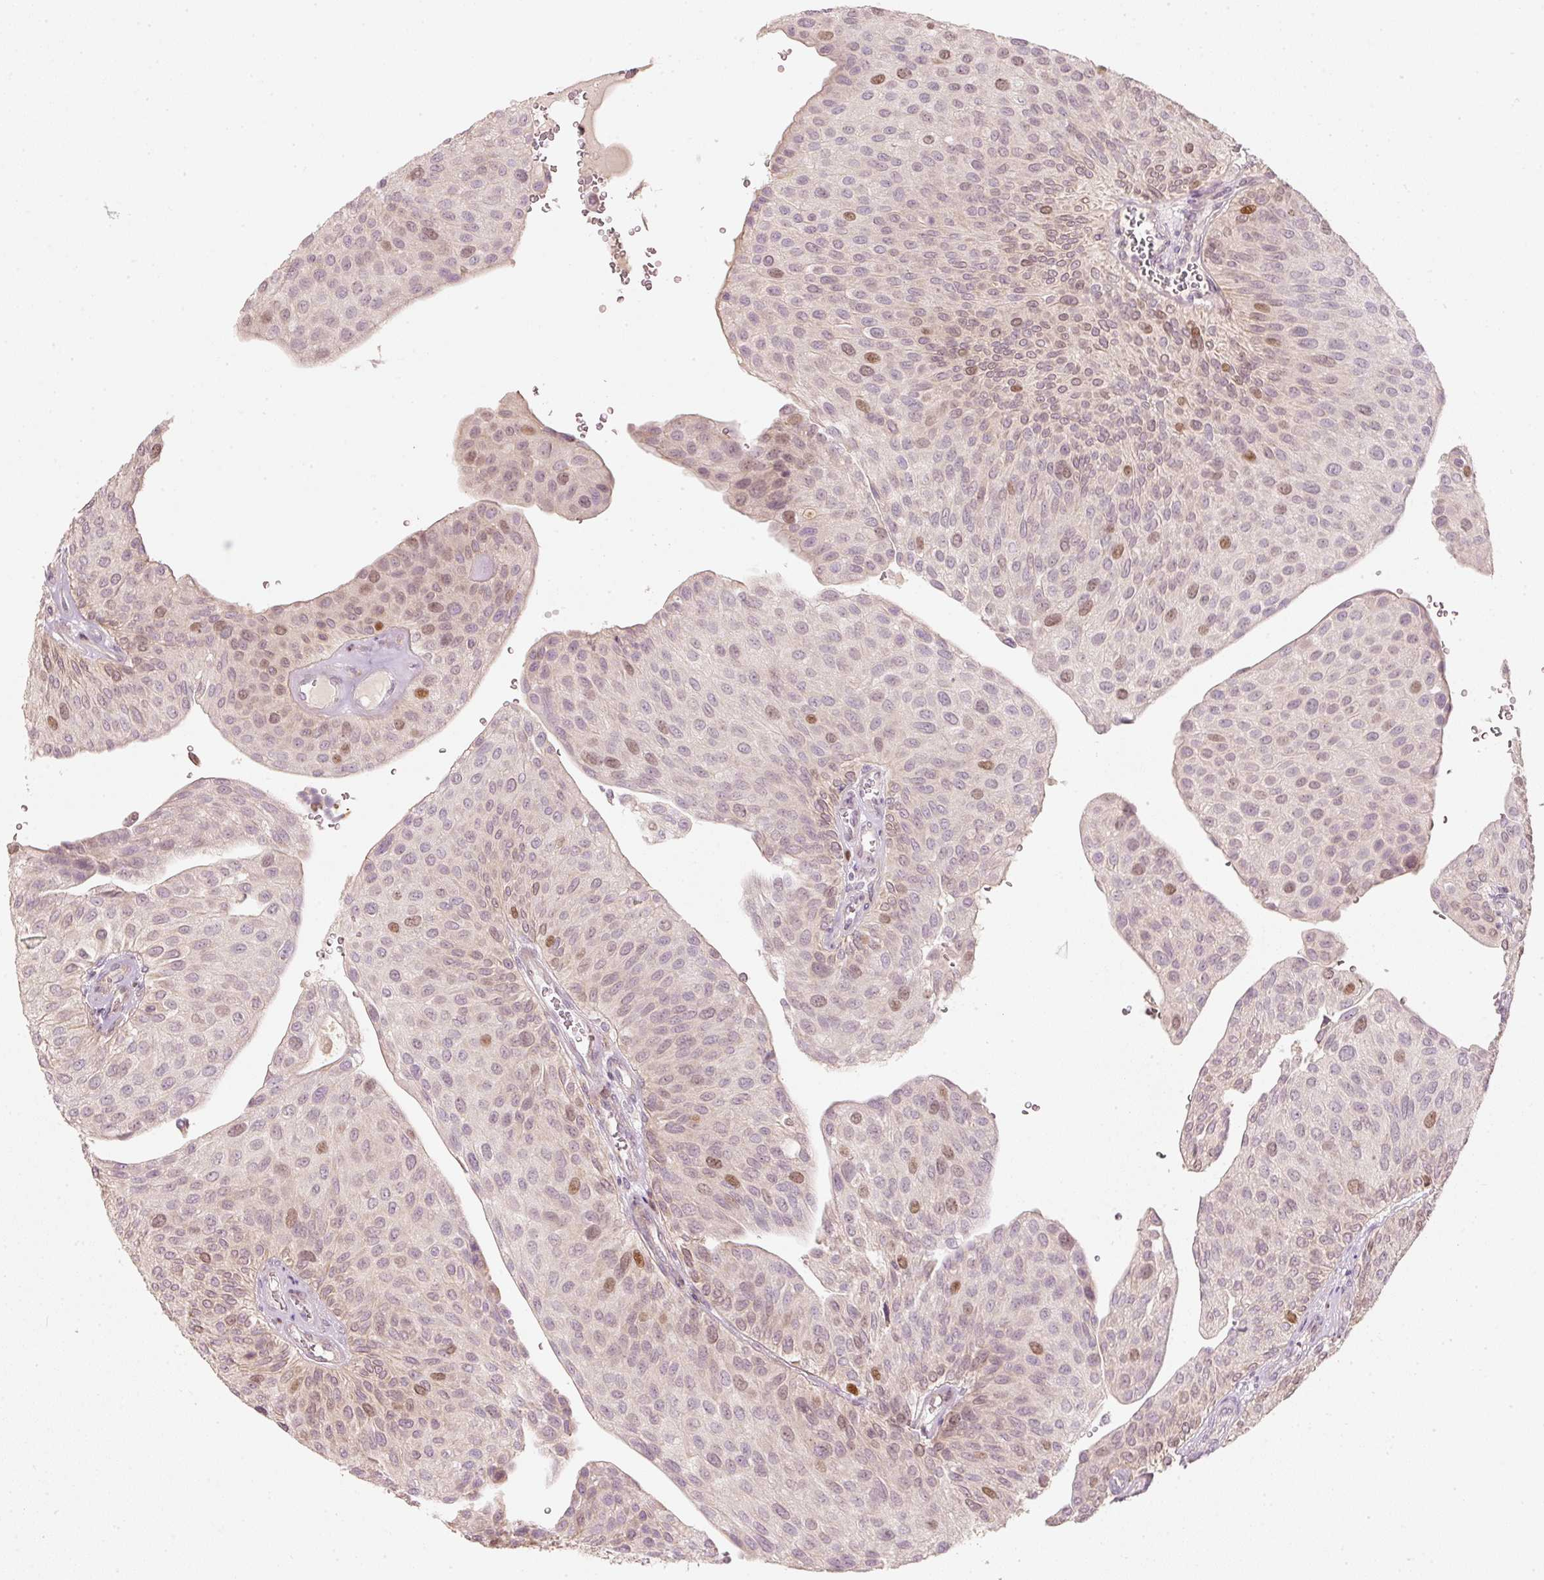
{"staining": {"intensity": "moderate", "quantity": "<25%", "location": "nuclear"}, "tissue": "urothelial cancer", "cell_type": "Tumor cells", "image_type": "cancer", "snomed": [{"axis": "morphology", "description": "Urothelial carcinoma, NOS"}, {"axis": "topography", "description": "Urinary bladder"}], "caption": "Protein expression analysis of human transitional cell carcinoma reveals moderate nuclear positivity in about <25% of tumor cells.", "gene": "TREX2", "patient": {"sex": "male", "age": 67}}